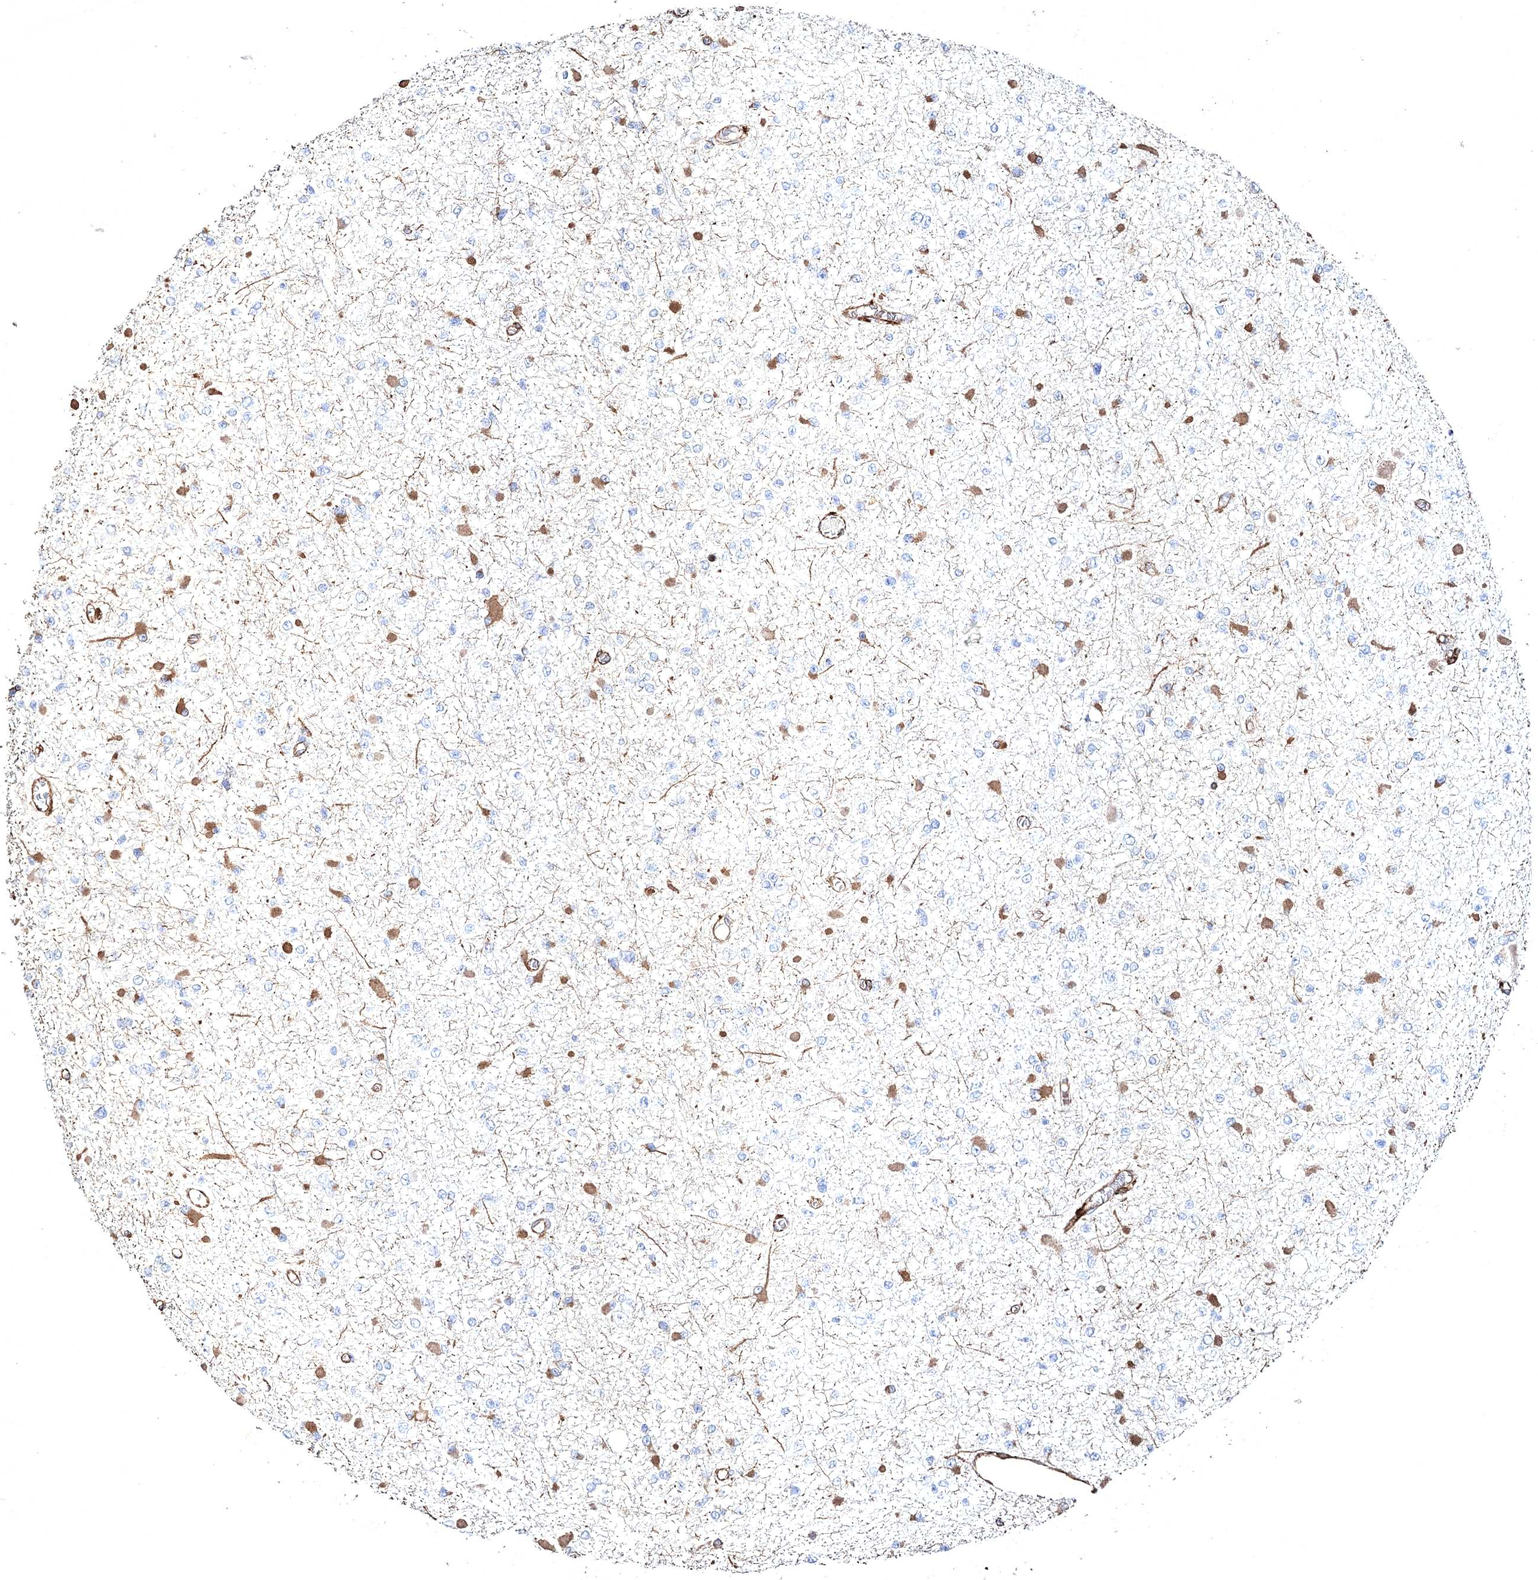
{"staining": {"intensity": "negative", "quantity": "none", "location": "none"}, "tissue": "glioma", "cell_type": "Tumor cells", "image_type": "cancer", "snomed": [{"axis": "morphology", "description": "Glioma, malignant, Low grade"}, {"axis": "topography", "description": "Brain"}], "caption": "There is no significant positivity in tumor cells of glioma.", "gene": "CLEC4M", "patient": {"sex": "female", "age": 22}}